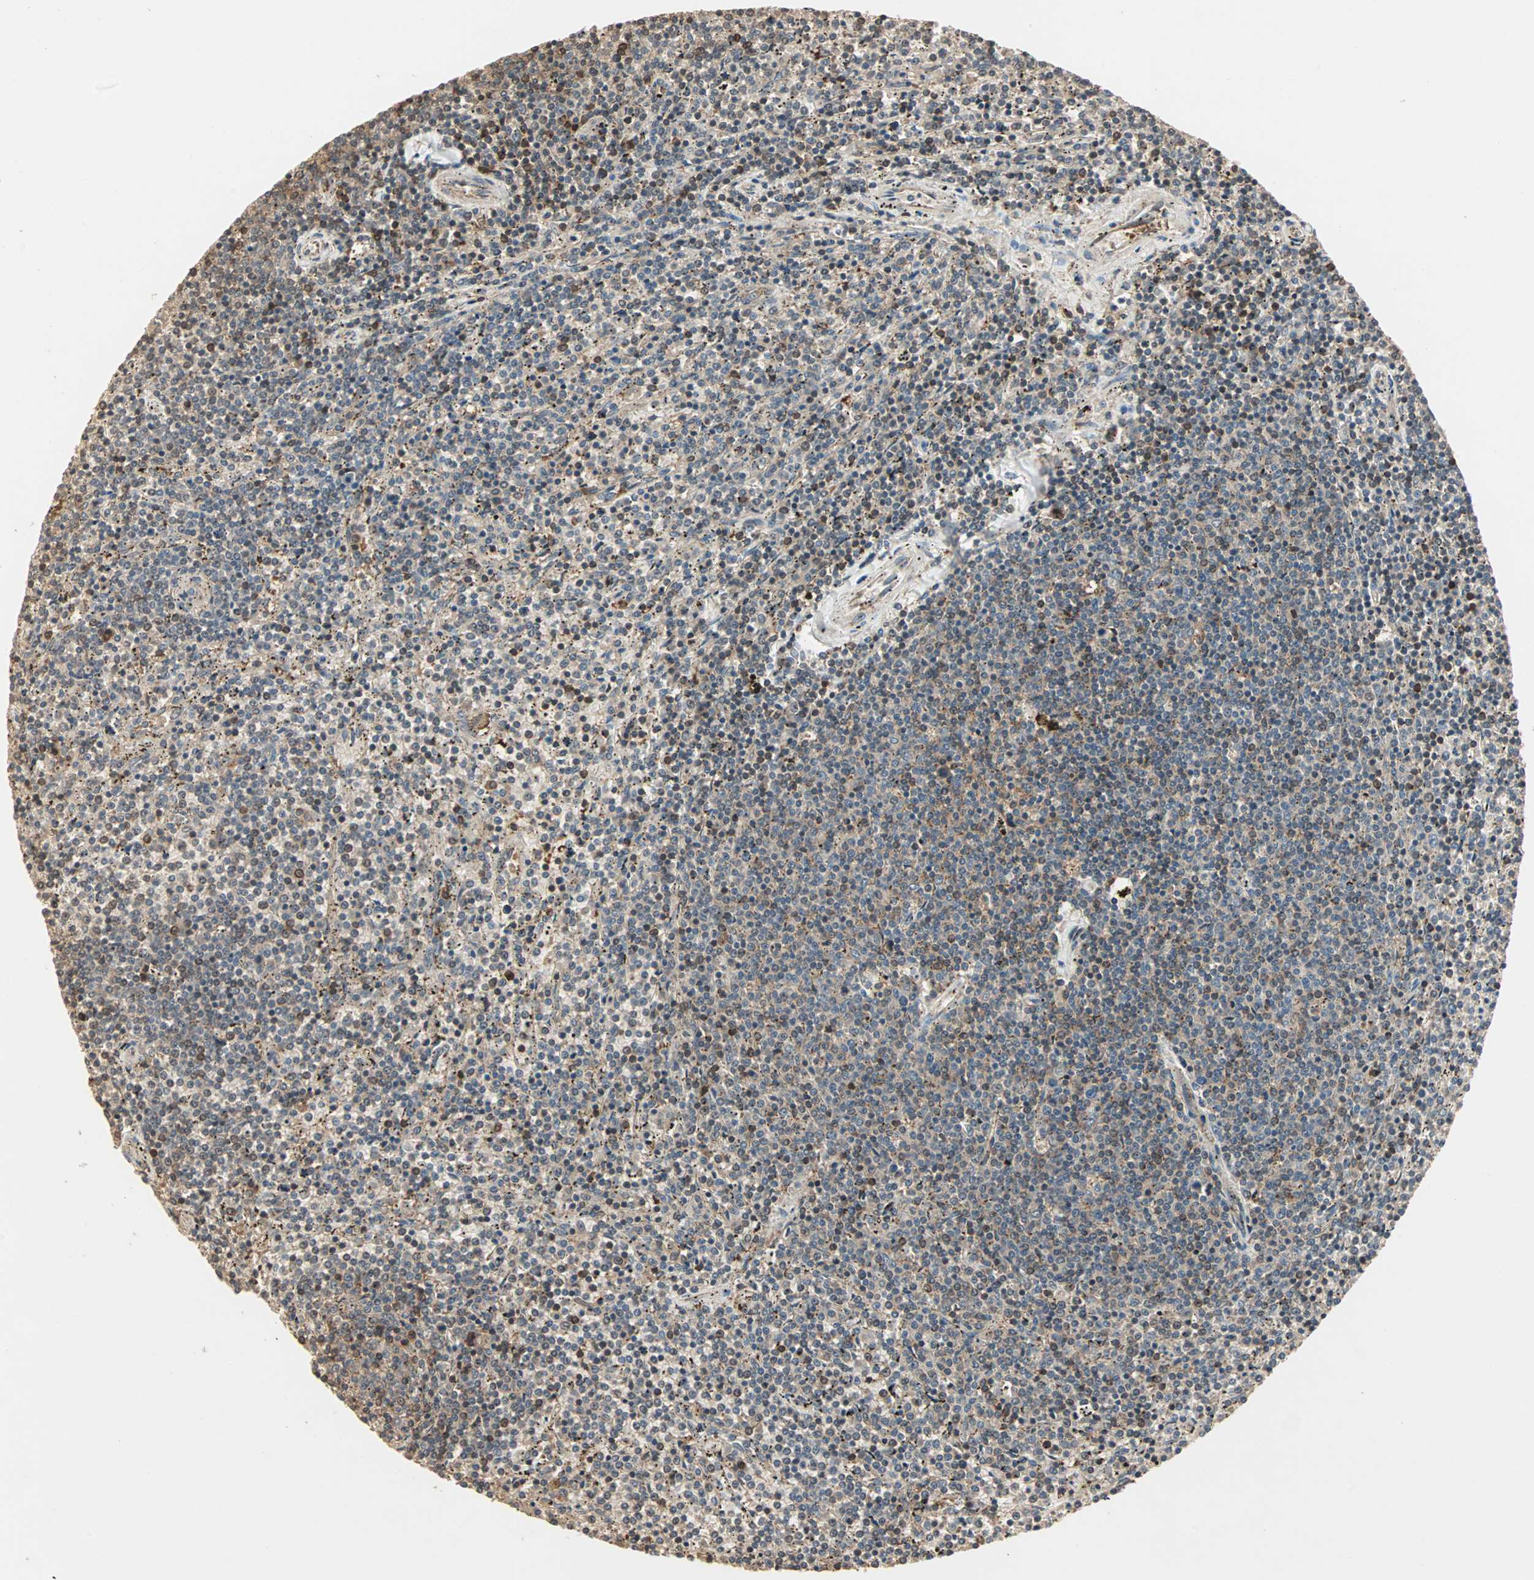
{"staining": {"intensity": "moderate", "quantity": "<25%", "location": "cytoplasmic/membranous"}, "tissue": "lymphoma", "cell_type": "Tumor cells", "image_type": "cancer", "snomed": [{"axis": "morphology", "description": "Malignant lymphoma, non-Hodgkin's type, Low grade"}, {"axis": "topography", "description": "Spleen"}], "caption": "Immunohistochemistry (DAB) staining of lymphoma exhibits moderate cytoplasmic/membranous protein expression in about <25% of tumor cells.", "gene": "DRG2", "patient": {"sex": "female", "age": 50}}